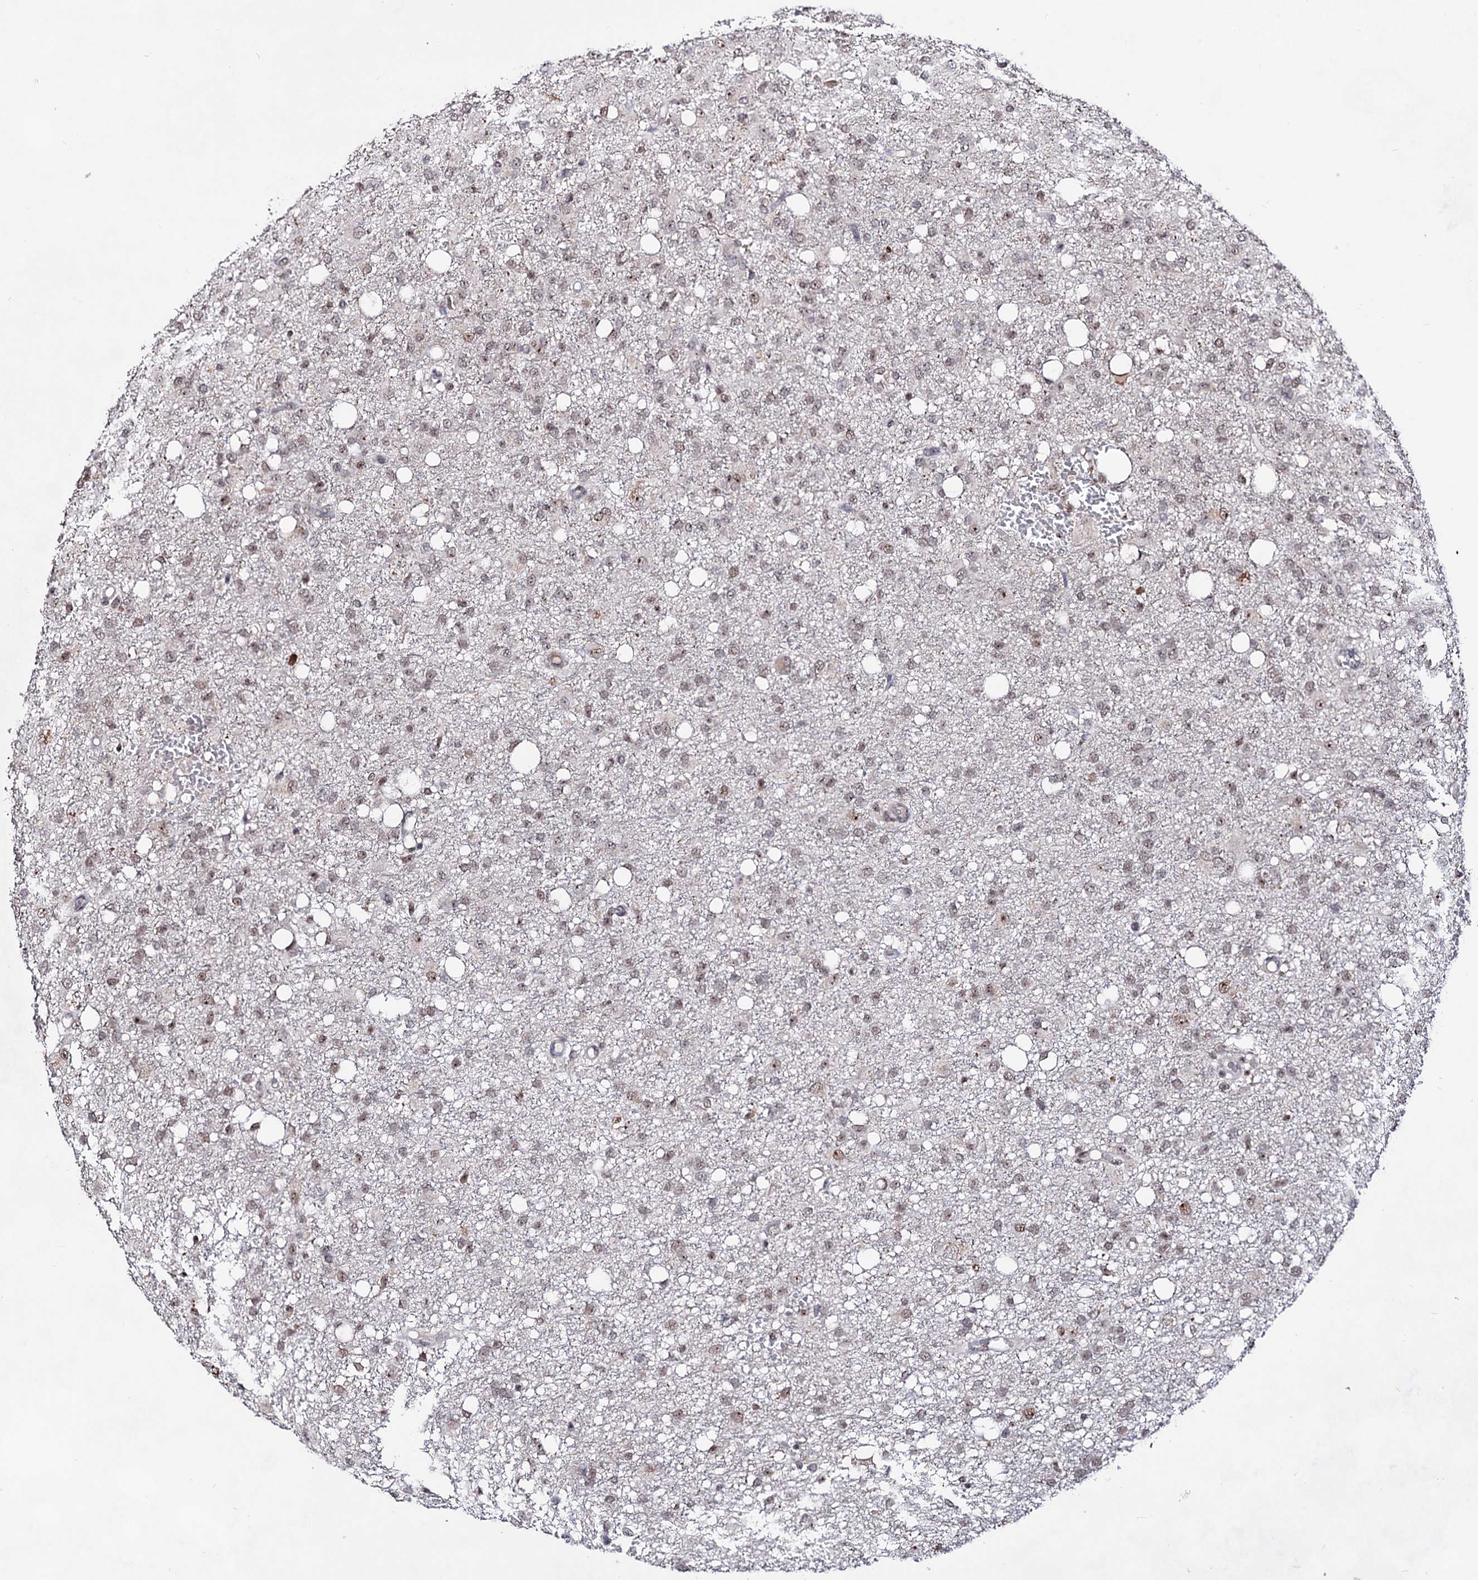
{"staining": {"intensity": "weak", "quantity": "<25%", "location": "nuclear"}, "tissue": "glioma", "cell_type": "Tumor cells", "image_type": "cancer", "snomed": [{"axis": "morphology", "description": "Glioma, malignant, High grade"}, {"axis": "topography", "description": "Brain"}], "caption": "This photomicrograph is of glioma stained with immunohistochemistry (IHC) to label a protein in brown with the nuclei are counter-stained blue. There is no staining in tumor cells.", "gene": "EXOSC10", "patient": {"sex": "female", "age": 59}}